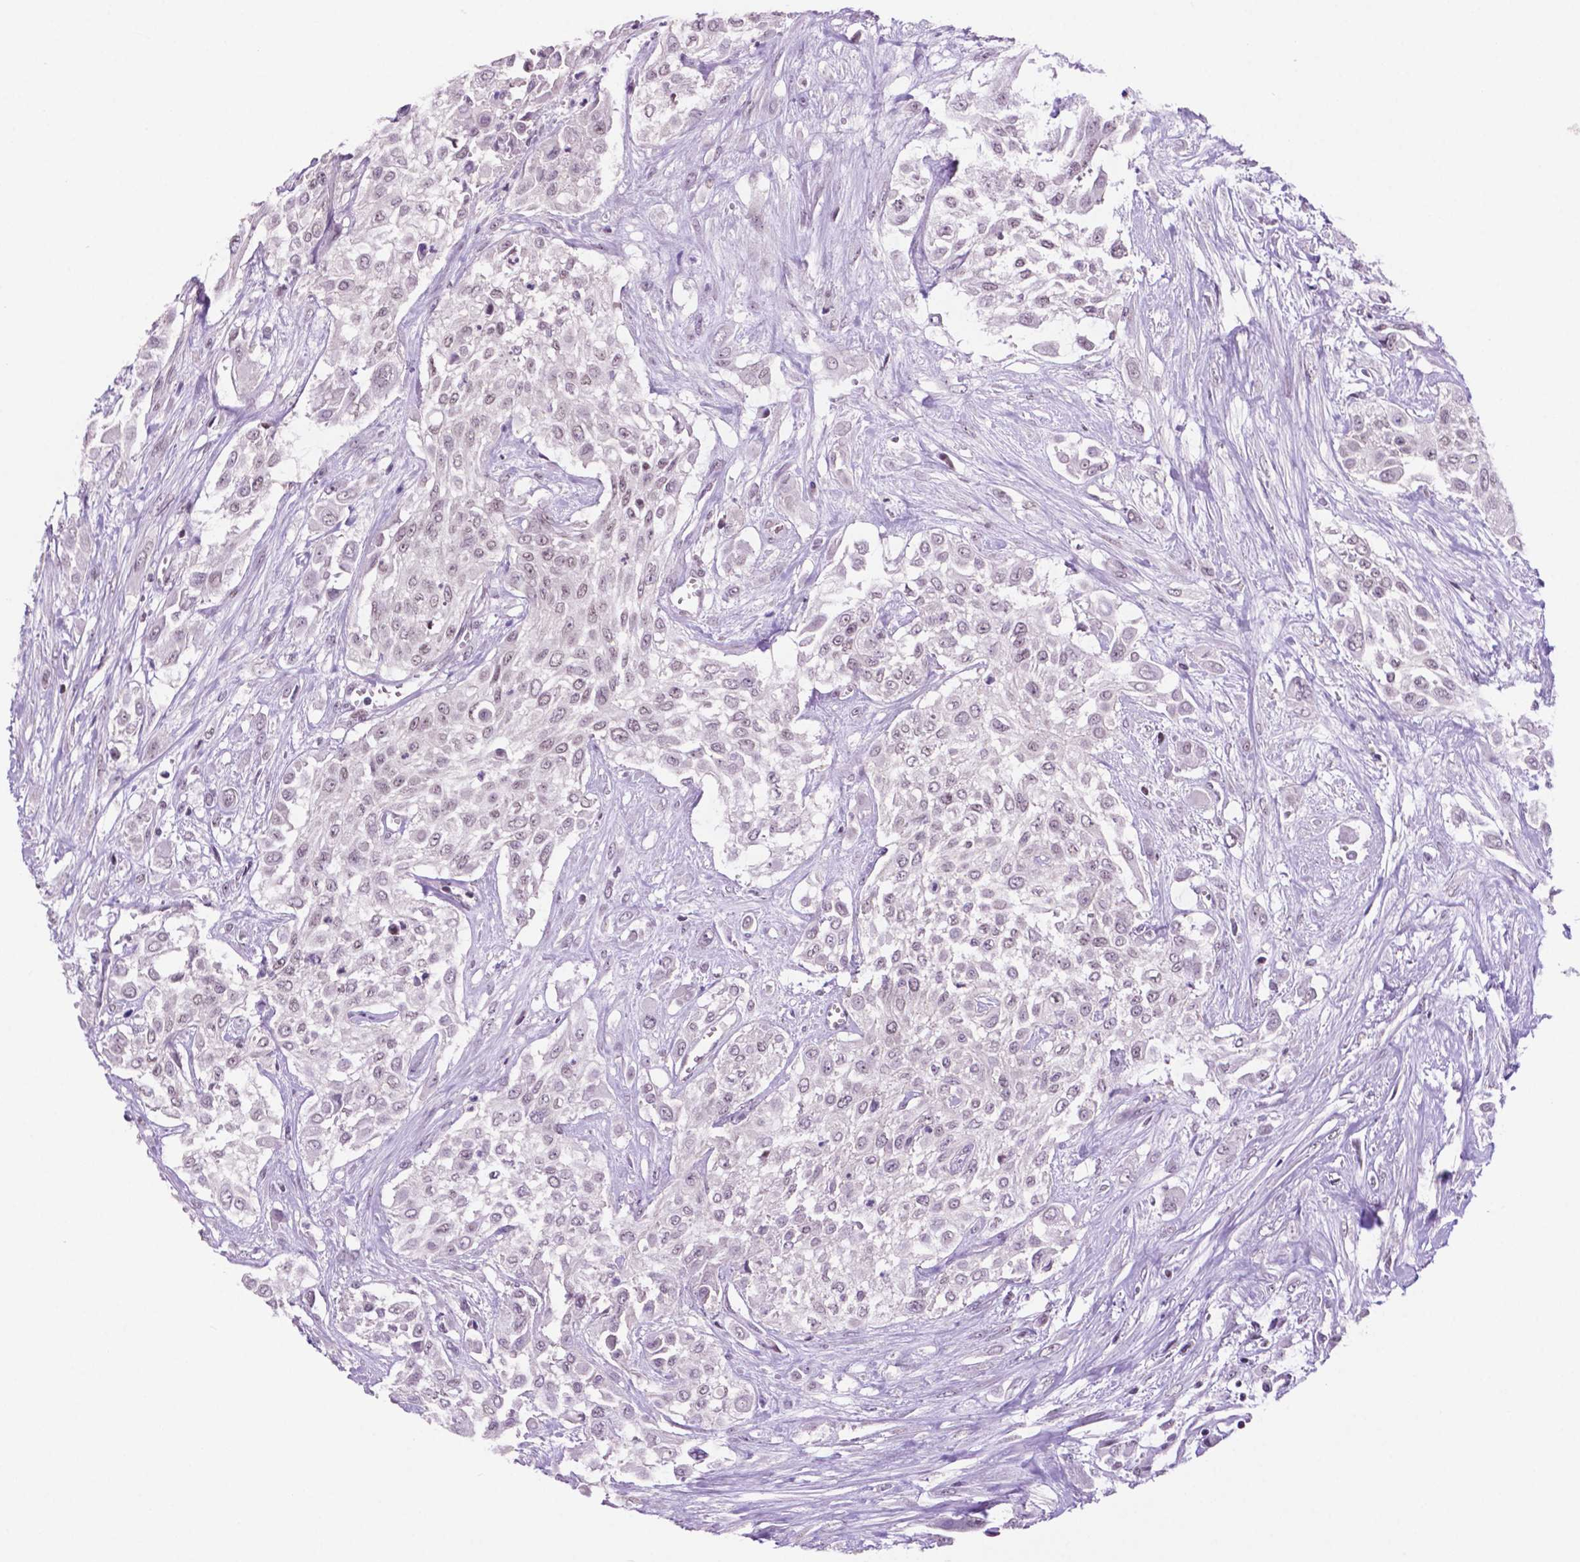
{"staining": {"intensity": "weak", "quantity": "<25%", "location": "nuclear"}, "tissue": "urothelial cancer", "cell_type": "Tumor cells", "image_type": "cancer", "snomed": [{"axis": "morphology", "description": "Urothelial carcinoma, High grade"}, {"axis": "topography", "description": "Urinary bladder"}], "caption": "A high-resolution micrograph shows IHC staining of high-grade urothelial carcinoma, which exhibits no significant staining in tumor cells.", "gene": "NCOR1", "patient": {"sex": "male", "age": 57}}